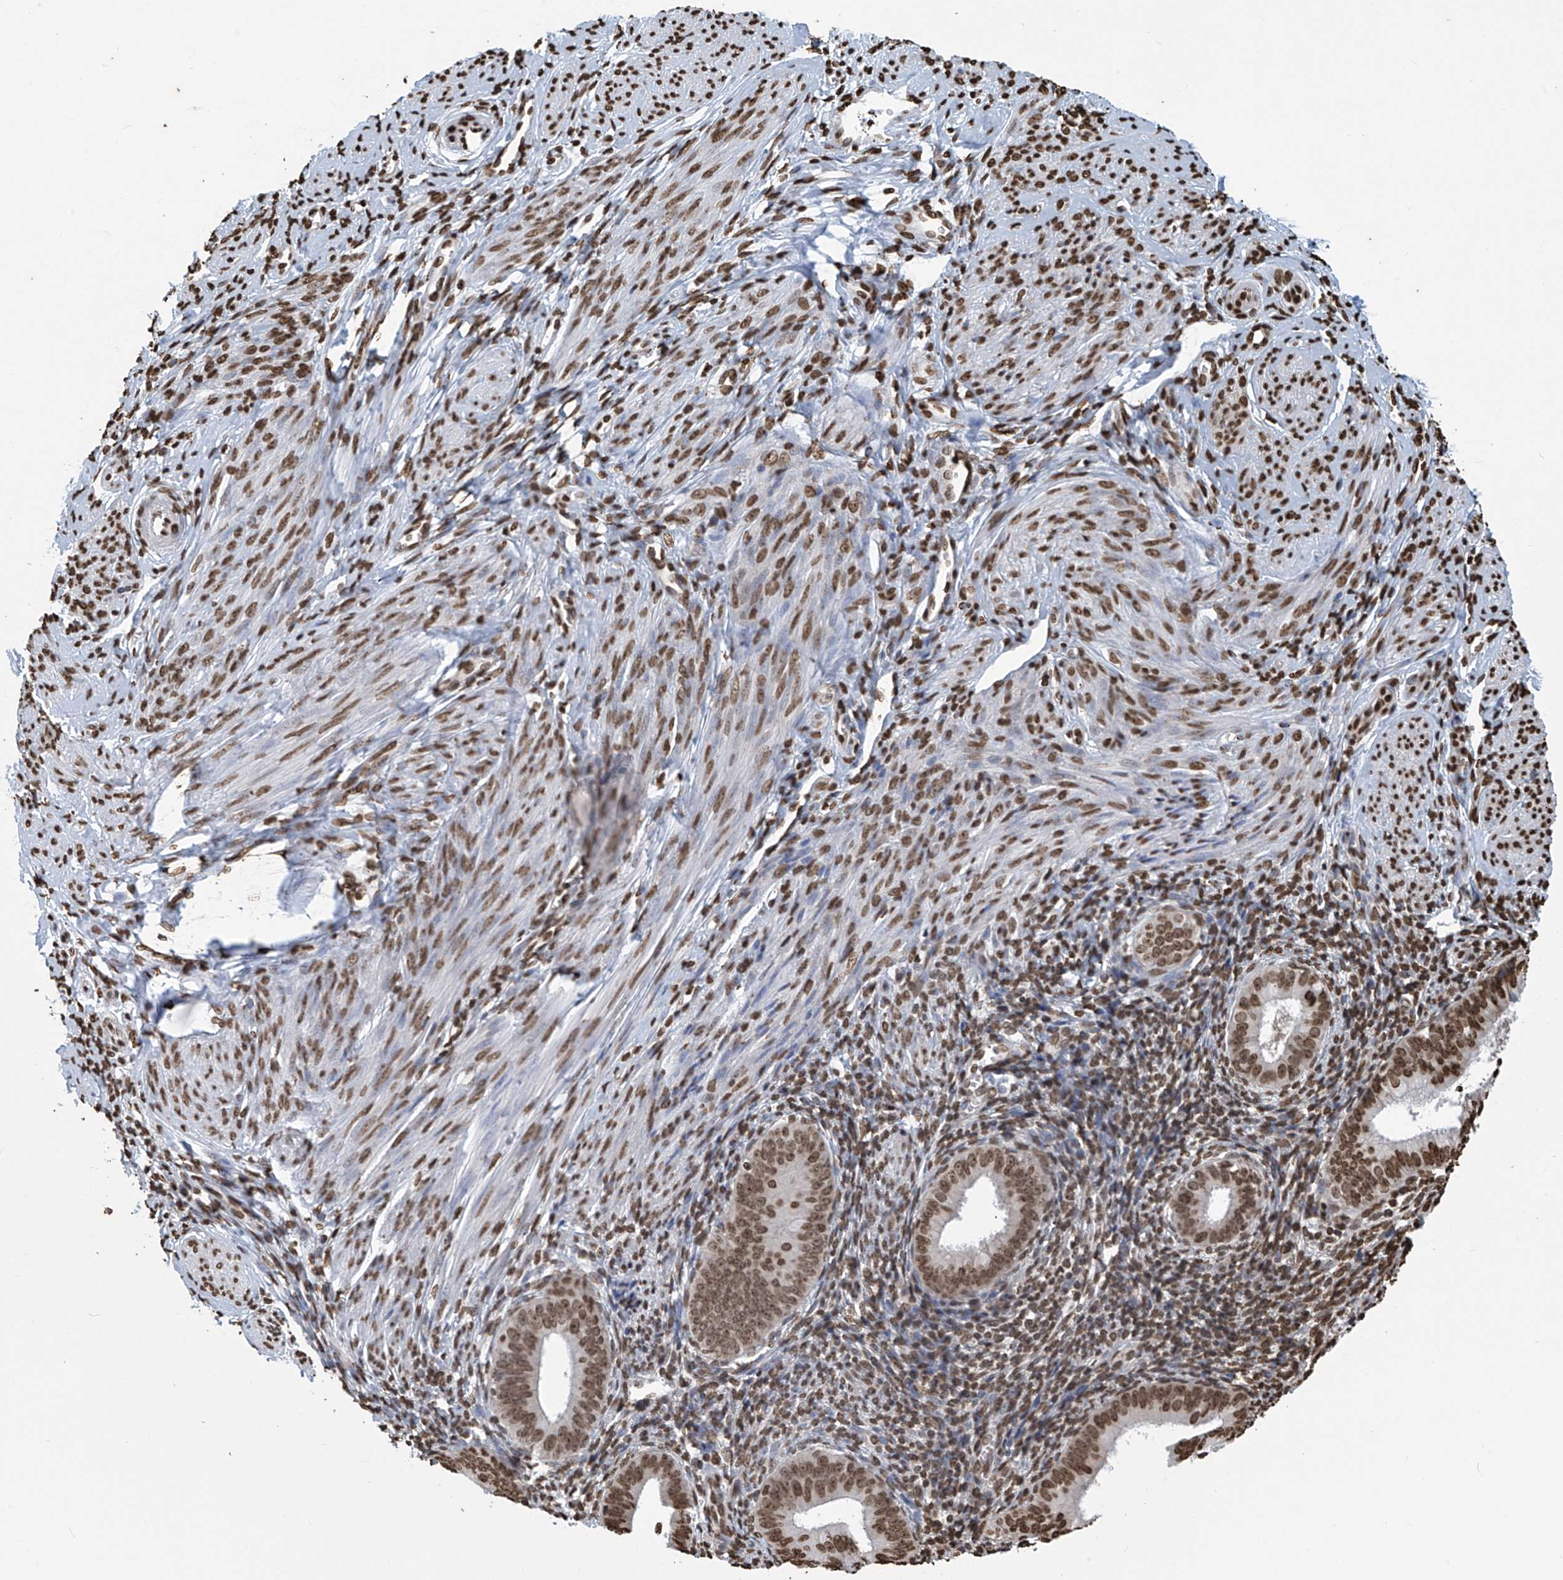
{"staining": {"intensity": "moderate", "quantity": ">75%", "location": "nuclear"}, "tissue": "endometrium", "cell_type": "Cells in endometrial stroma", "image_type": "normal", "snomed": [{"axis": "morphology", "description": "Normal tissue, NOS"}, {"axis": "topography", "description": "Uterus"}, {"axis": "topography", "description": "Endometrium"}], "caption": "Immunohistochemical staining of benign endometrium displays >75% levels of moderate nuclear protein staining in about >75% of cells in endometrial stroma. The protein is stained brown, and the nuclei are stained in blue (DAB (3,3'-diaminobenzidine) IHC with brightfield microscopy, high magnification).", "gene": "DPPA2", "patient": {"sex": "female", "age": 48}}